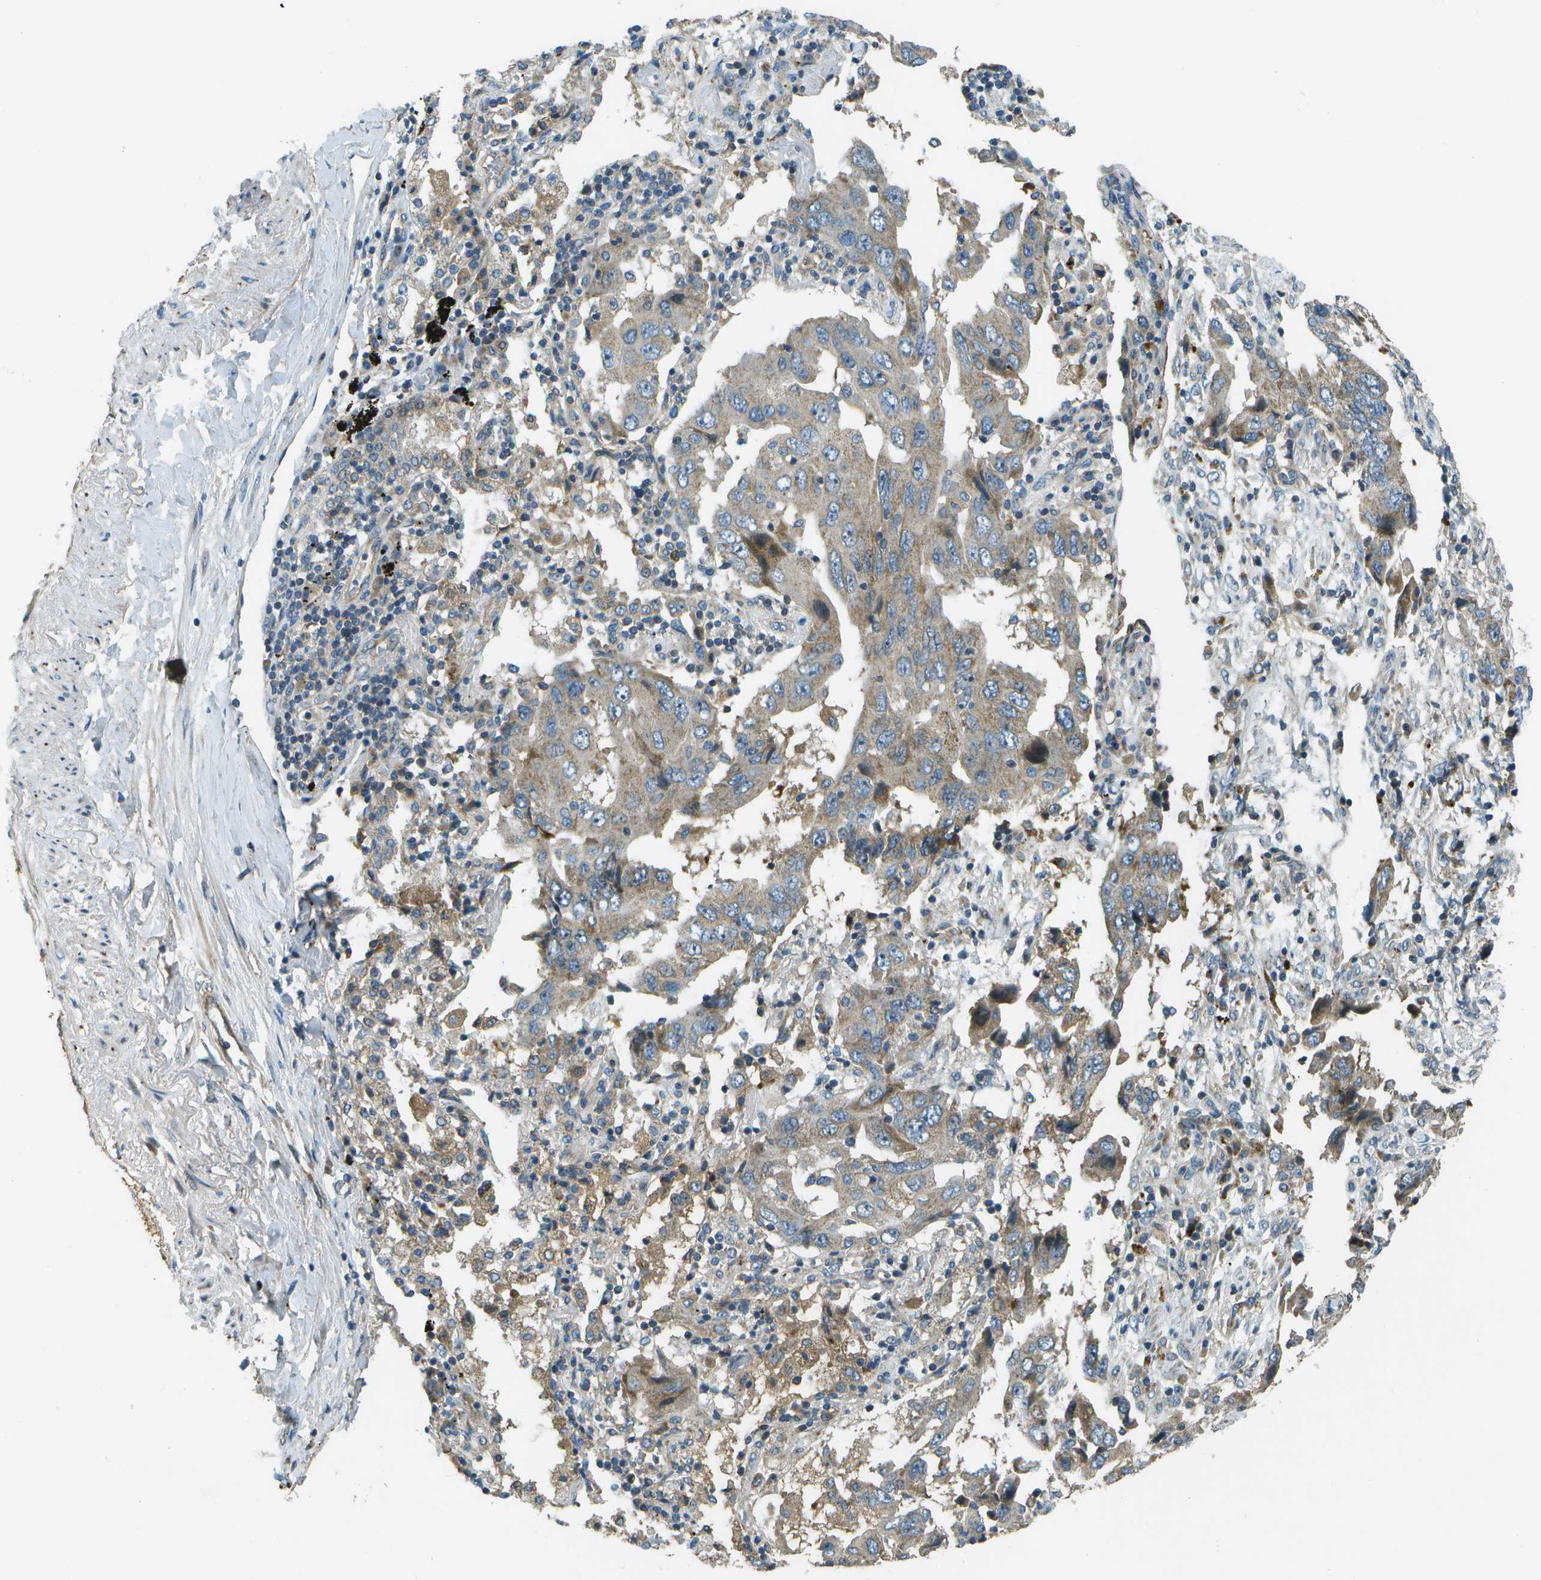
{"staining": {"intensity": "weak", "quantity": ">75%", "location": "cytoplasmic/membranous"}, "tissue": "lung cancer", "cell_type": "Tumor cells", "image_type": "cancer", "snomed": [{"axis": "morphology", "description": "Adenocarcinoma, NOS"}, {"axis": "topography", "description": "Lung"}], "caption": "Approximately >75% of tumor cells in human lung cancer (adenocarcinoma) display weak cytoplasmic/membranous protein positivity as visualized by brown immunohistochemical staining.", "gene": "PXYLP1", "patient": {"sex": "female", "age": 65}}